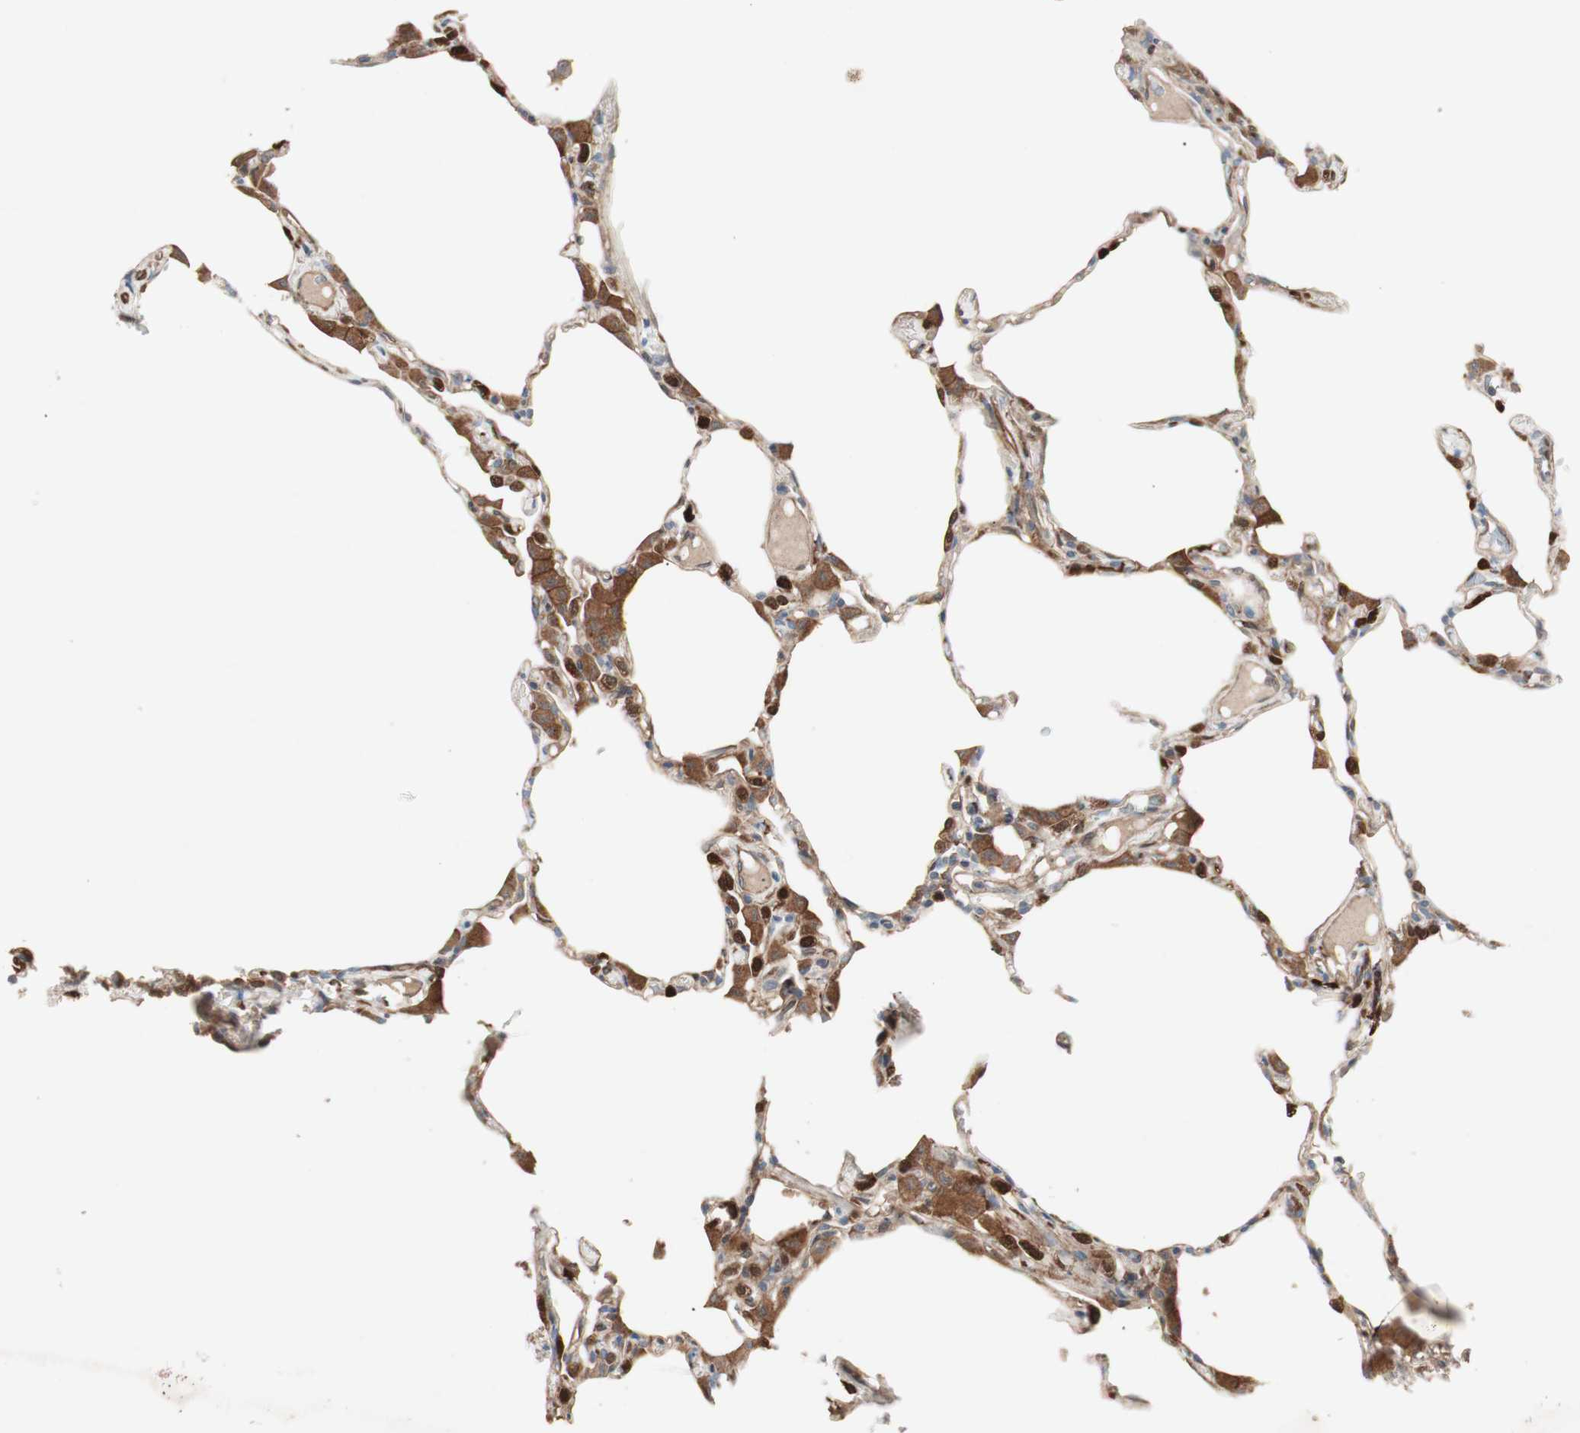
{"staining": {"intensity": "strong", "quantity": "25%-75%", "location": "cytoplasmic/membranous,nuclear"}, "tissue": "lung", "cell_type": "Alveolar cells", "image_type": "normal", "snomed": [{"axis": "morphology", "description": "Normal tissue, NOS"}, {"axis": "topography", "description": "Lung"}], "caption": "High-magnification brightfield microscopy of normal lung stained with DAB (3,3'-diaminobenzidine) (brown) and counterstained with hematoxylin (blue). alveolar cells exhibit strong cytoplasmic/membranous,nuclear positivity is appreciated in approximately25%-75% of cells. Immunohistochemistry stains the protein of interest in brown and the nuclei are stained blue.", "gene": "STAB1", "patient": {"sex": "female", "age": 49}}